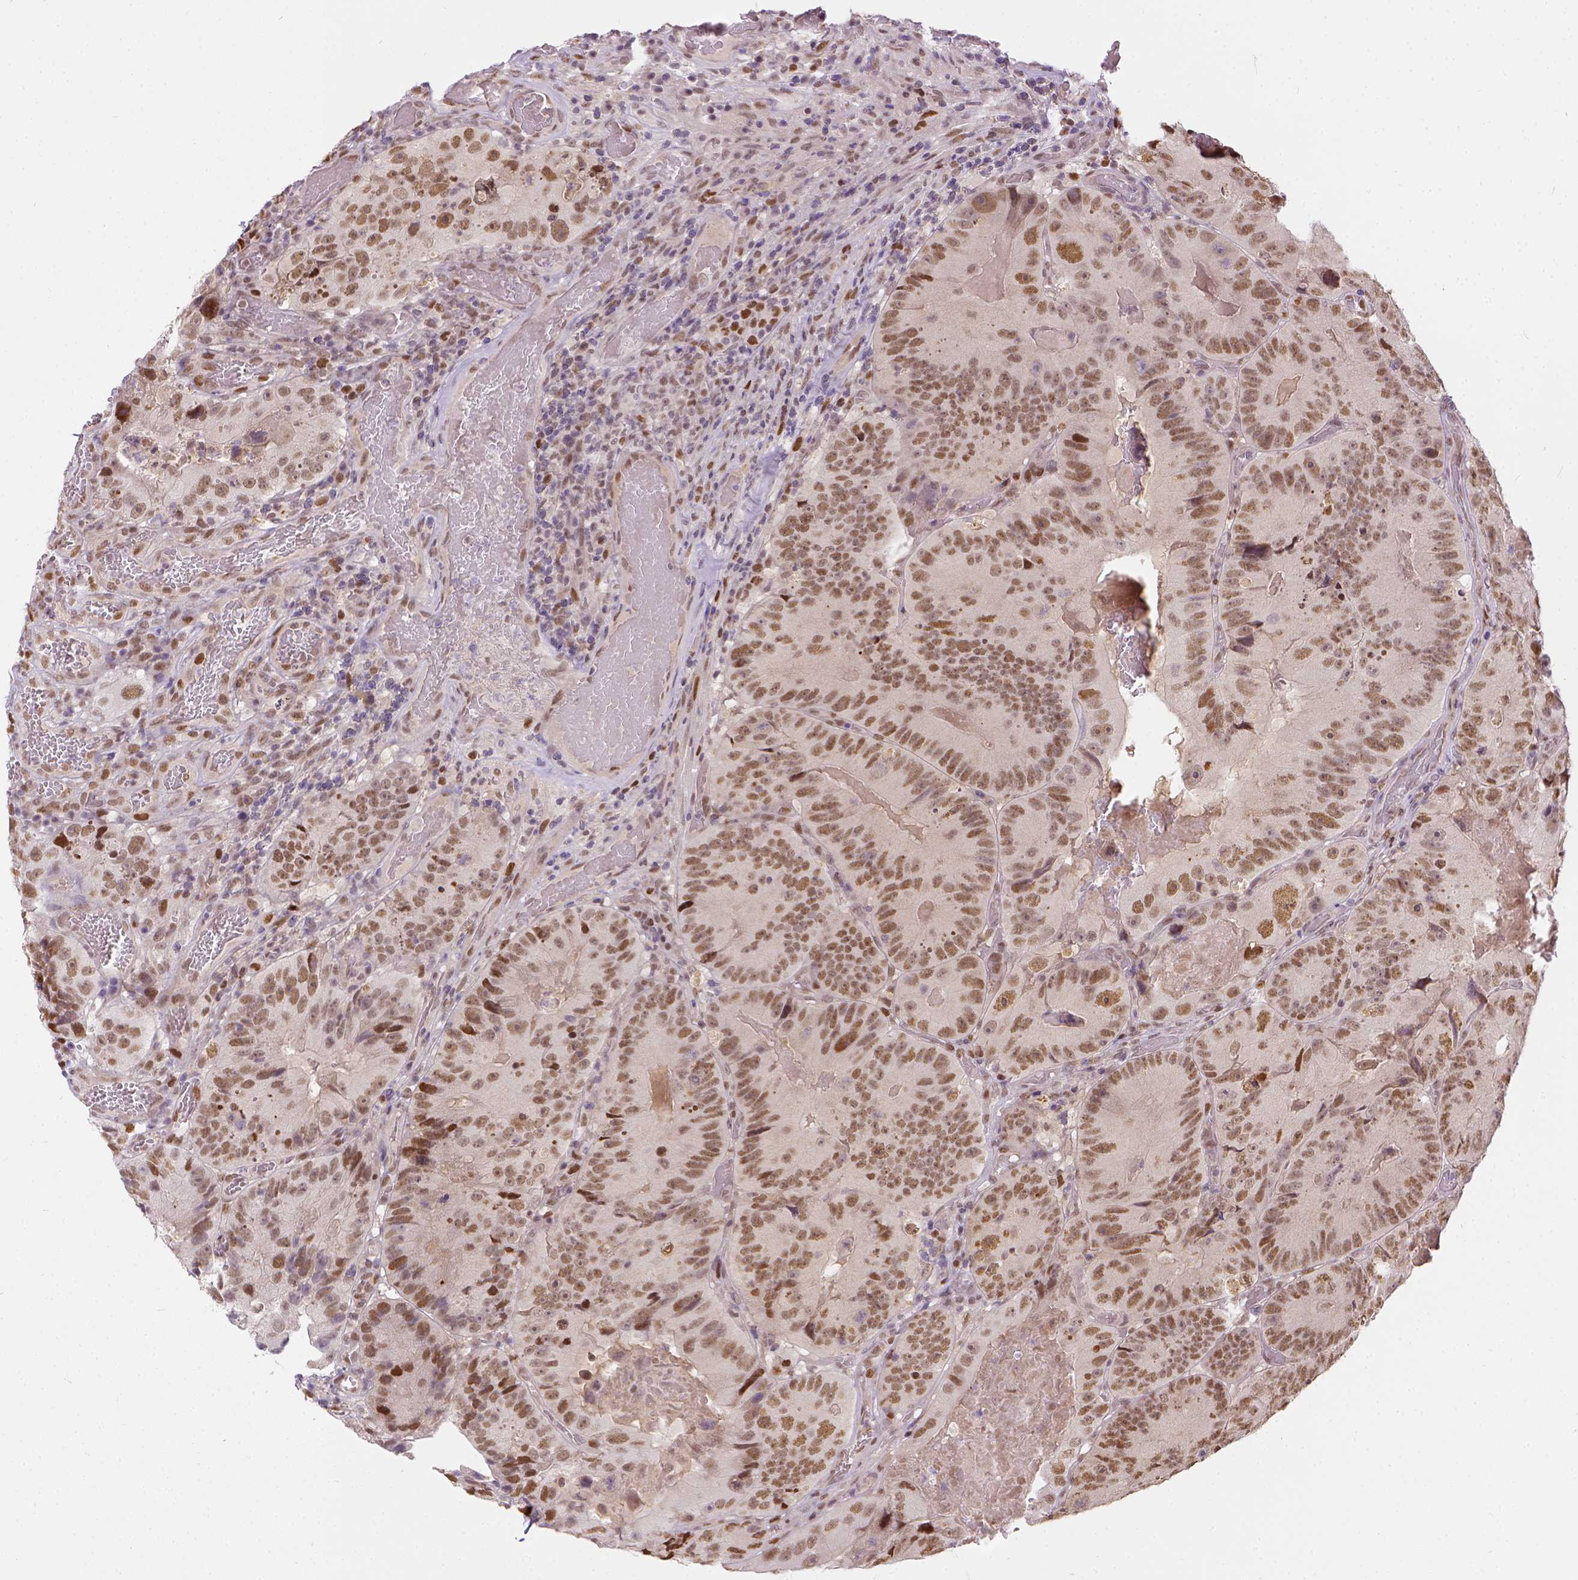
{"staining": {"intensity": "moderate", "quantity": ">75%", "location": "nuclear"}, "tissue": "colorectal cancer", "cell_type": "Tumor cells", "image_type": "cancer", "snomed": [{"axis": "morphology", "description": "Adenocarcinoma, NOS"}, {"axis": "topography", "description": "Colon"}], "caption": "Tumor cells exhibit medium levels of moderate nuclear staining in about >75% of cells in colorectal cancer.", "gene": "ERCC1", "patient": {"sex": "female", "age": 86}}